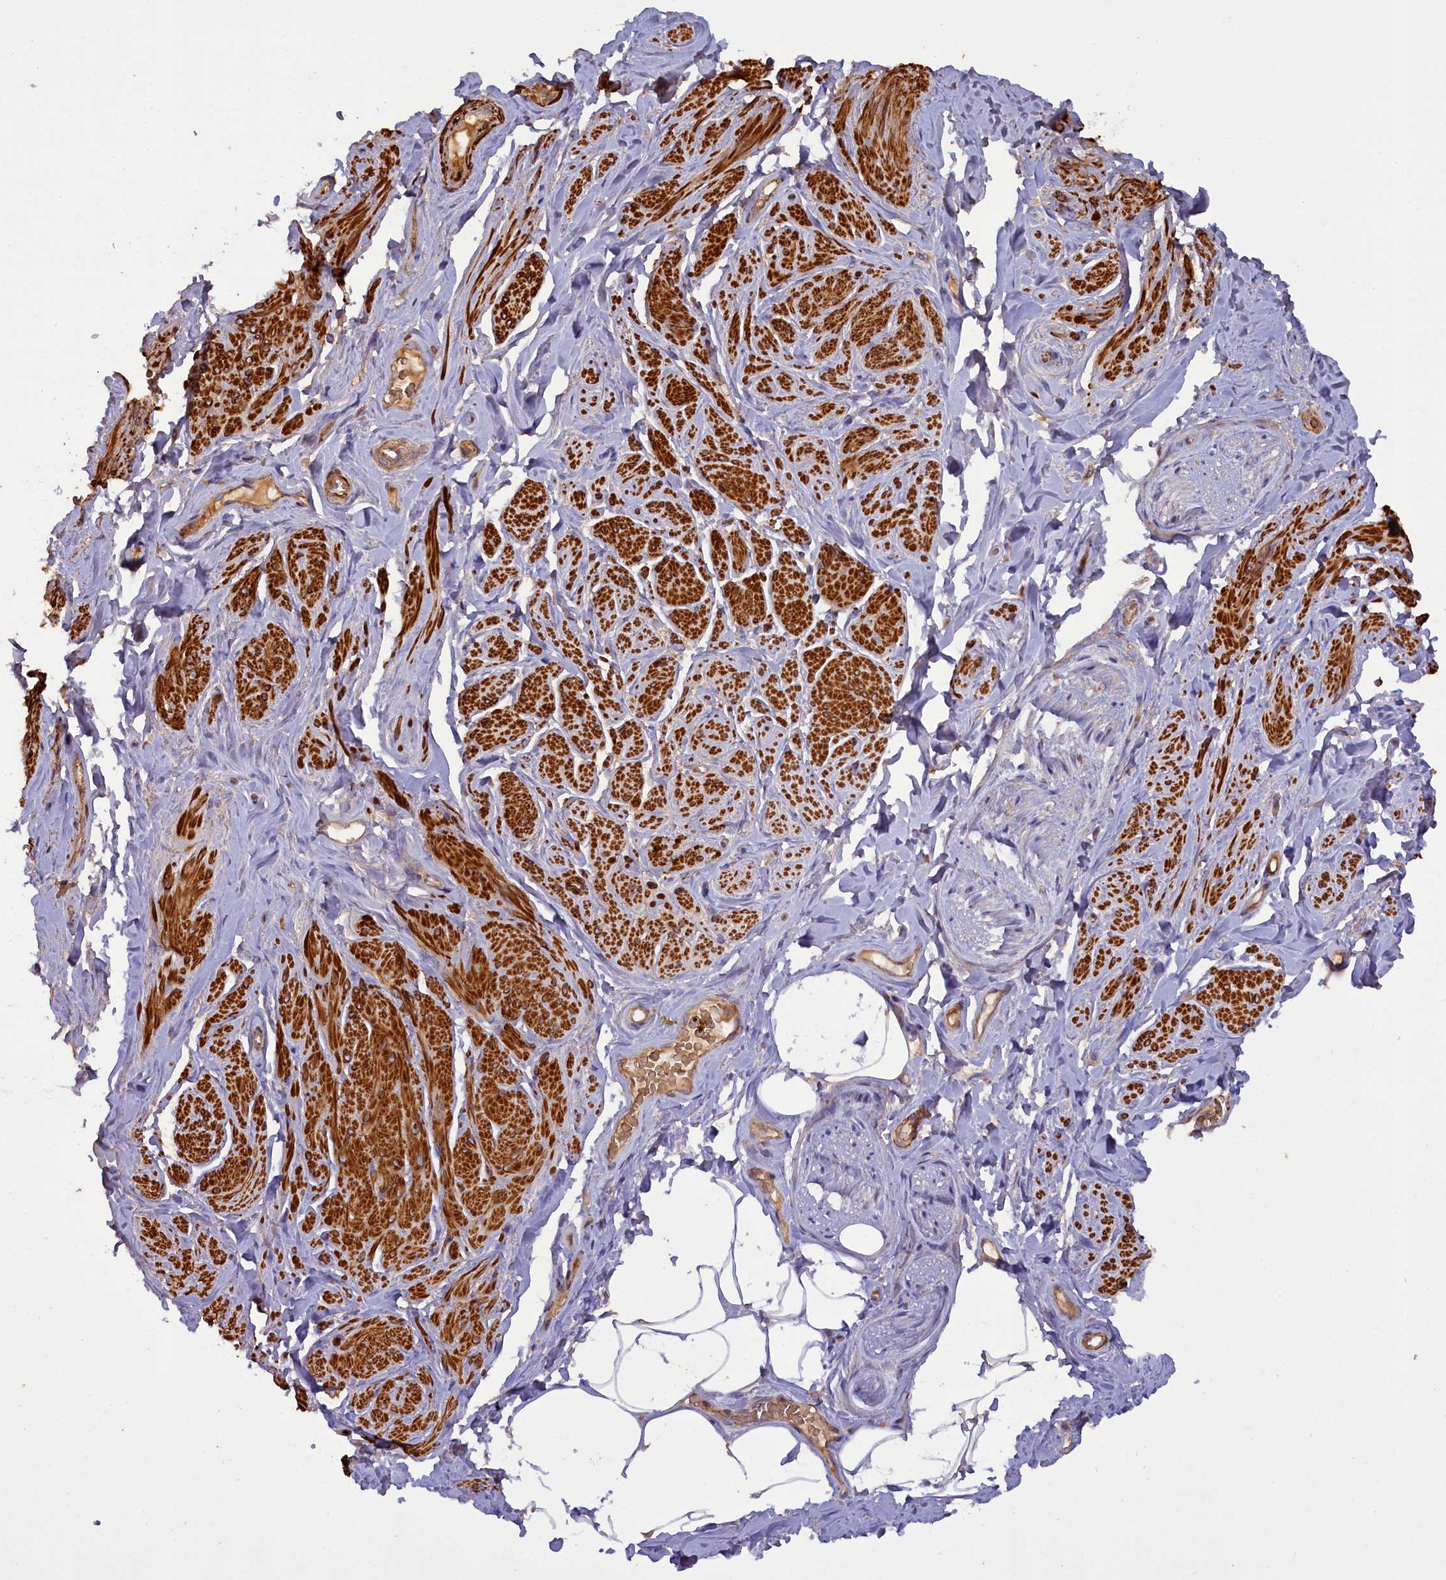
{"staining": {"intensity": "strong", "quantity": ">75%", "location": "cytoplasmic/membranous"}, "tissue": "smooth muscle", "cell_type": "Smooth muscle cells", "image_type": "normal", "snomed": [{"axis": "morphology", "description": "Normal tissue, NOS"}, {"axis": "topography", "description": "Smooth muscle"}, {"axis": "topography", "description": "Peripheral nerve tissue"}], "caption": "Normal smooth muscle was stained to show a protein in brown. There is high levels of strong cytoplasmic/membranous expression in about >75% of smooth muscle cells. (DAB IHC with brightfield microscopy, high magnification).", "gene": "FUZ", "patient": {"sex": "male", "age": 69}}